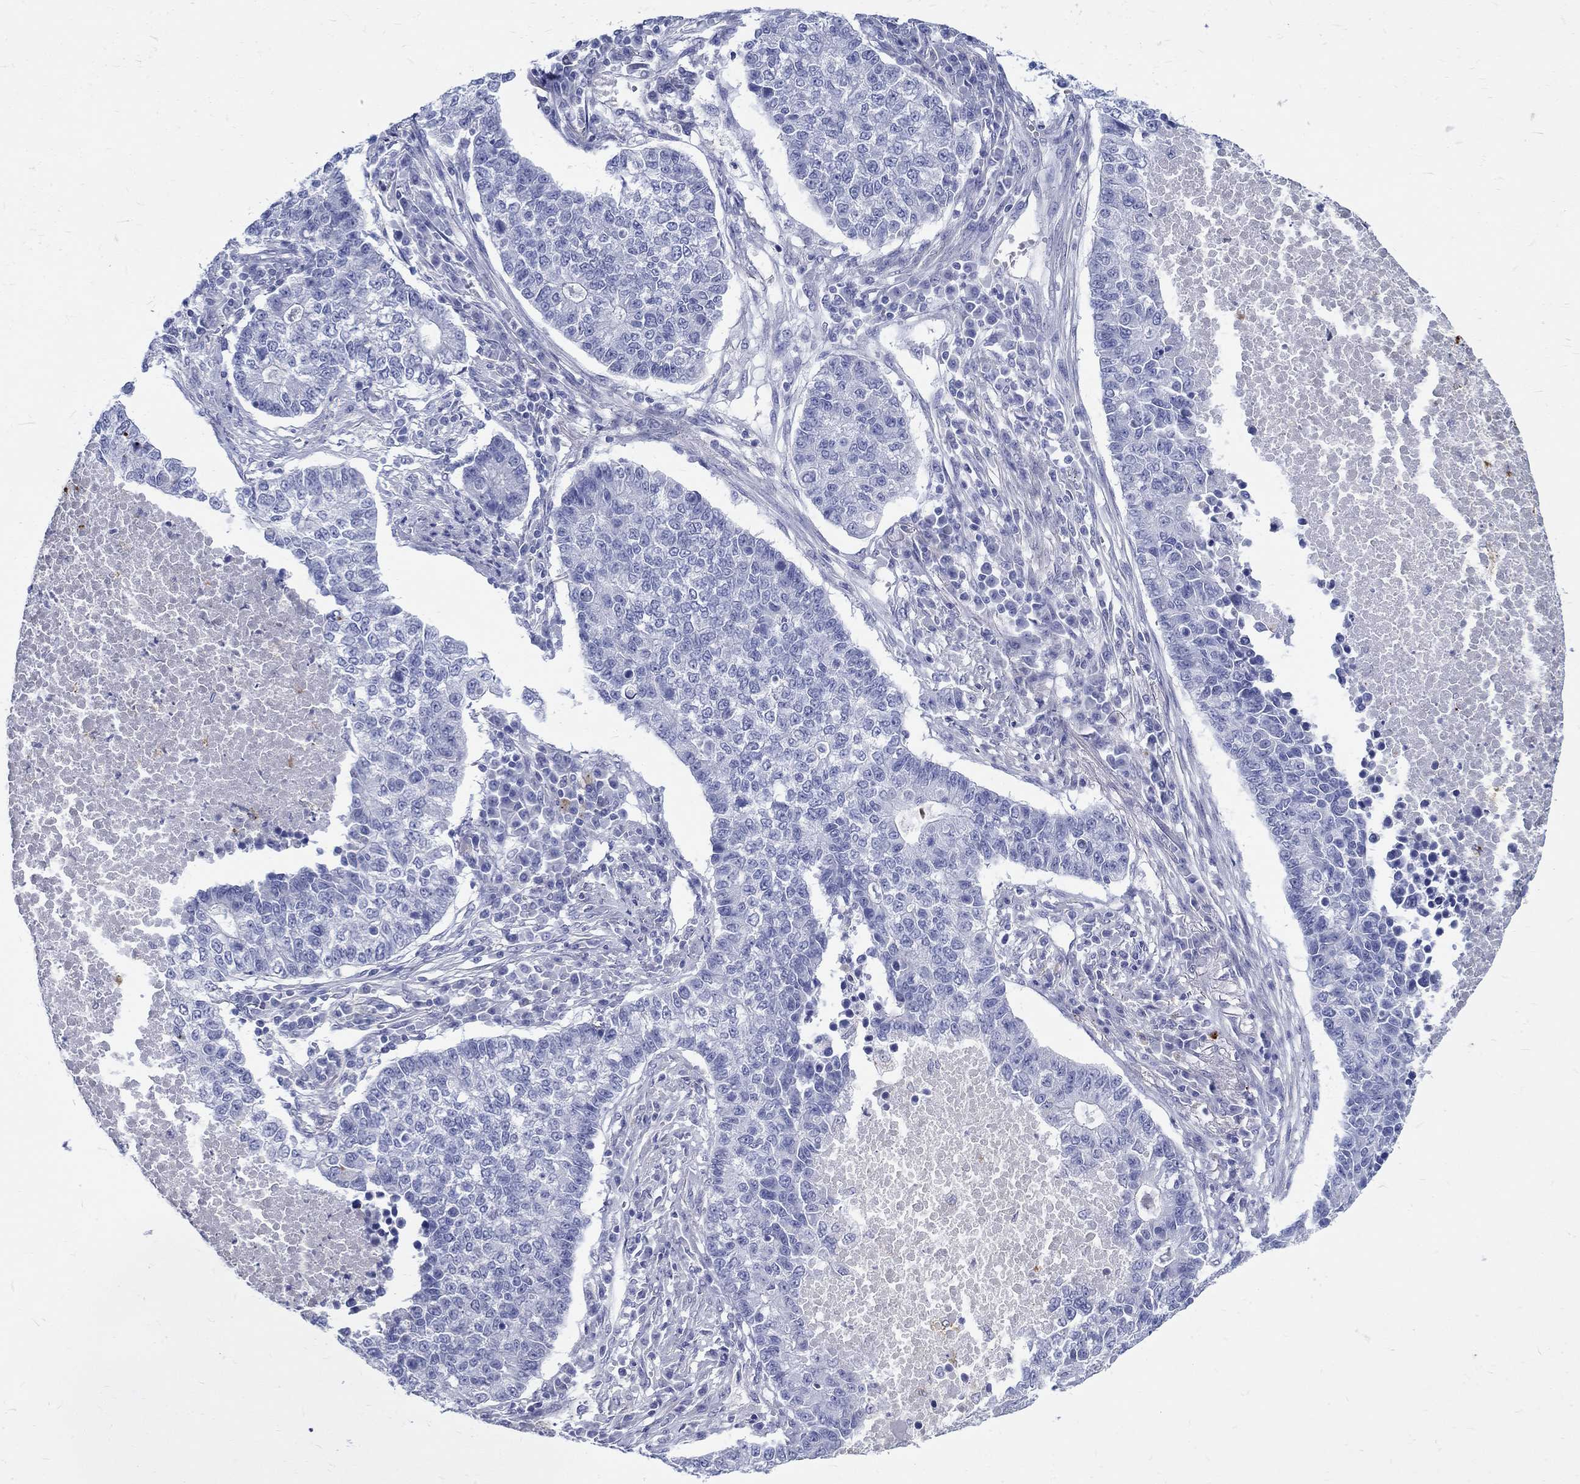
{"staining": {"intensity": "negative", "quantity": "none", "location": "none"}, "tissue": "lung cancer", "cell_type": "Tumor cells", "image_type": "cancer", "snomed": [{"axis": "morphology", "description": "Adenocarcinoma, NOS"}, {"axis": "topography", "description": "Lung"}], "caption": "Lung adenocarcinoma was stained to show a protein in brown. There is no significant staining in tumor cells.", "gene": "SH2D7", "patient": {"sex": "male", "age": 57}}